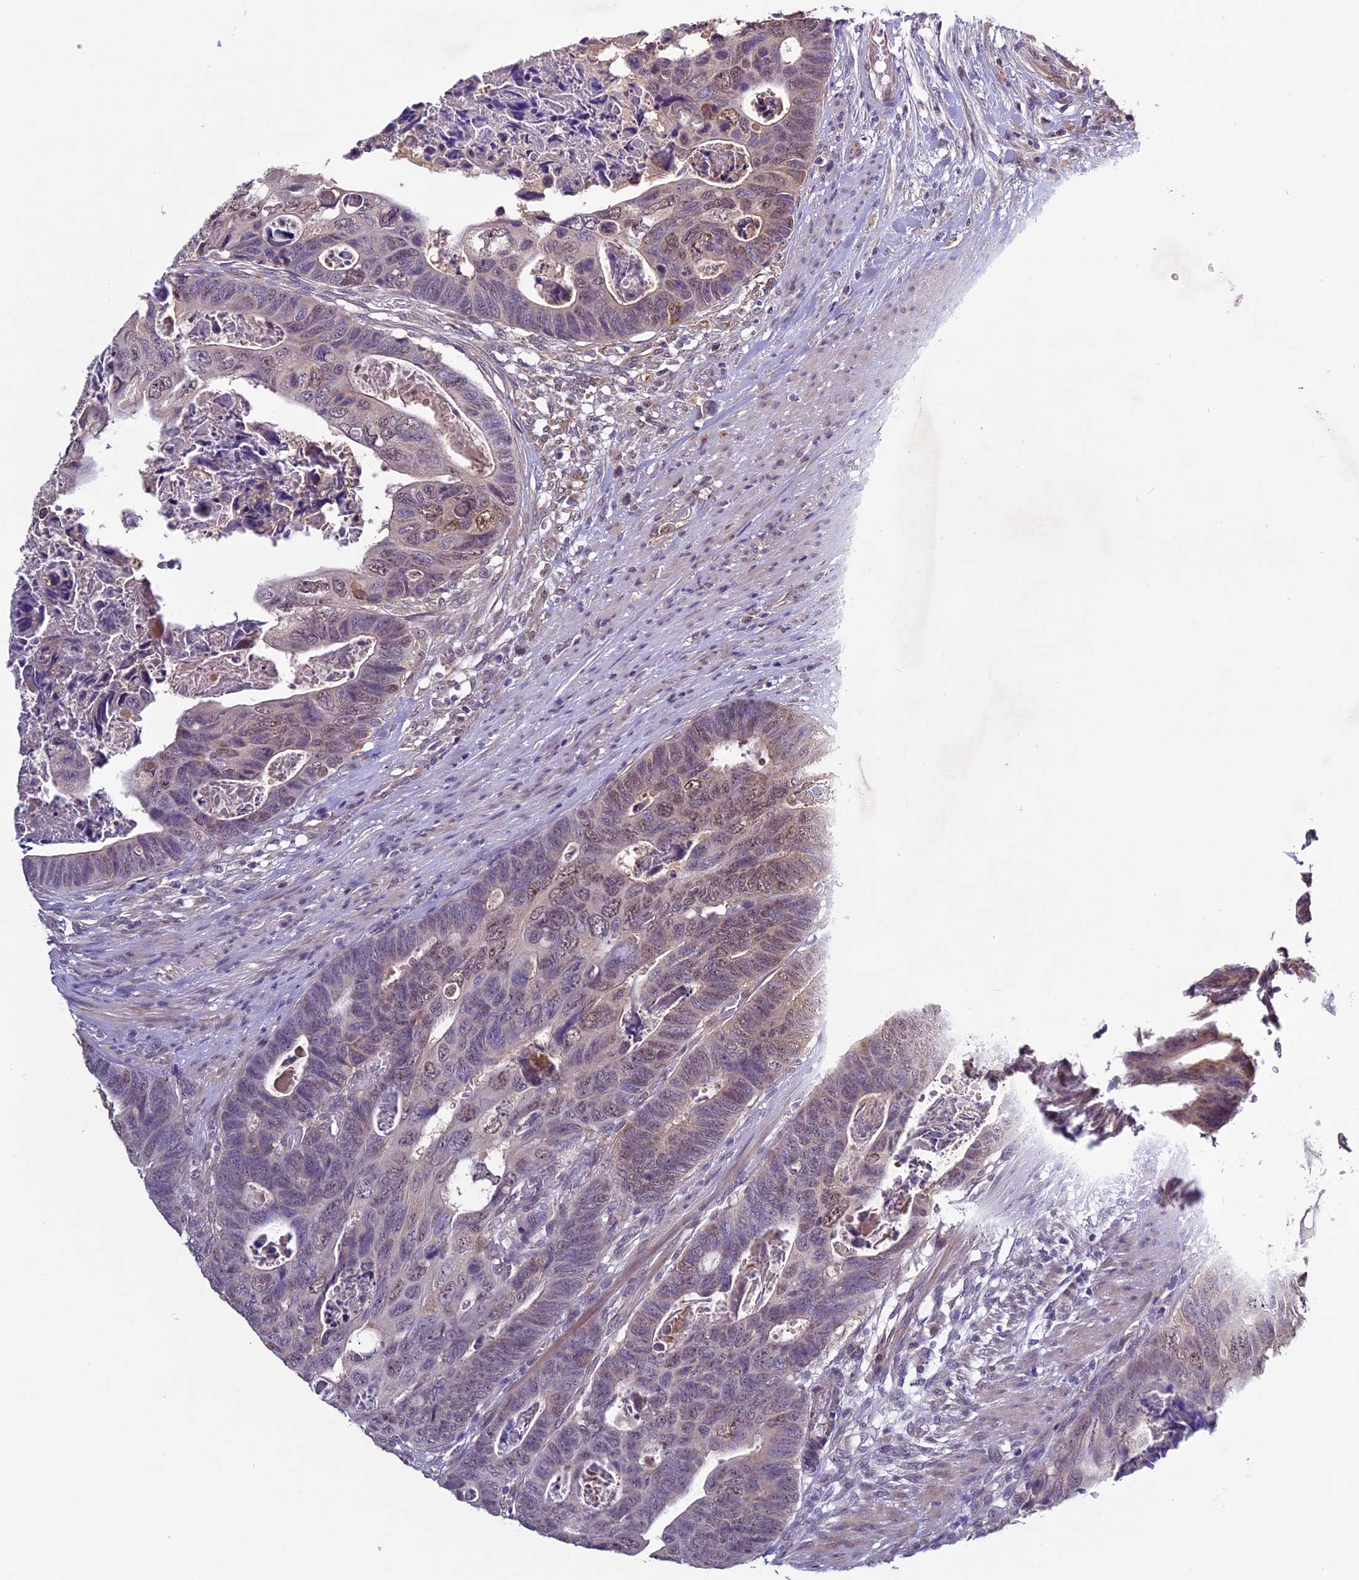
{"staining": {"intensity": "weak", "quantity": "25%-75%", "location": "nuclear"}, "tissue": "colorectal cancer", "cell_type": "Tumor cells", "image_type": "cancer", "snomed": [{"axis": "morphology", "description": "Adenocarcinoma, NOS"}, {"axis": "topography", "description": "Rectum"}], "caption": "Protein expression analysis of human colorectal adenocarcinoma reveals weak nuclear positivity in about 25%-75% of tumor cells.", "gene": "C3orf70", "patient": {"sex": "female", "age": 78}}